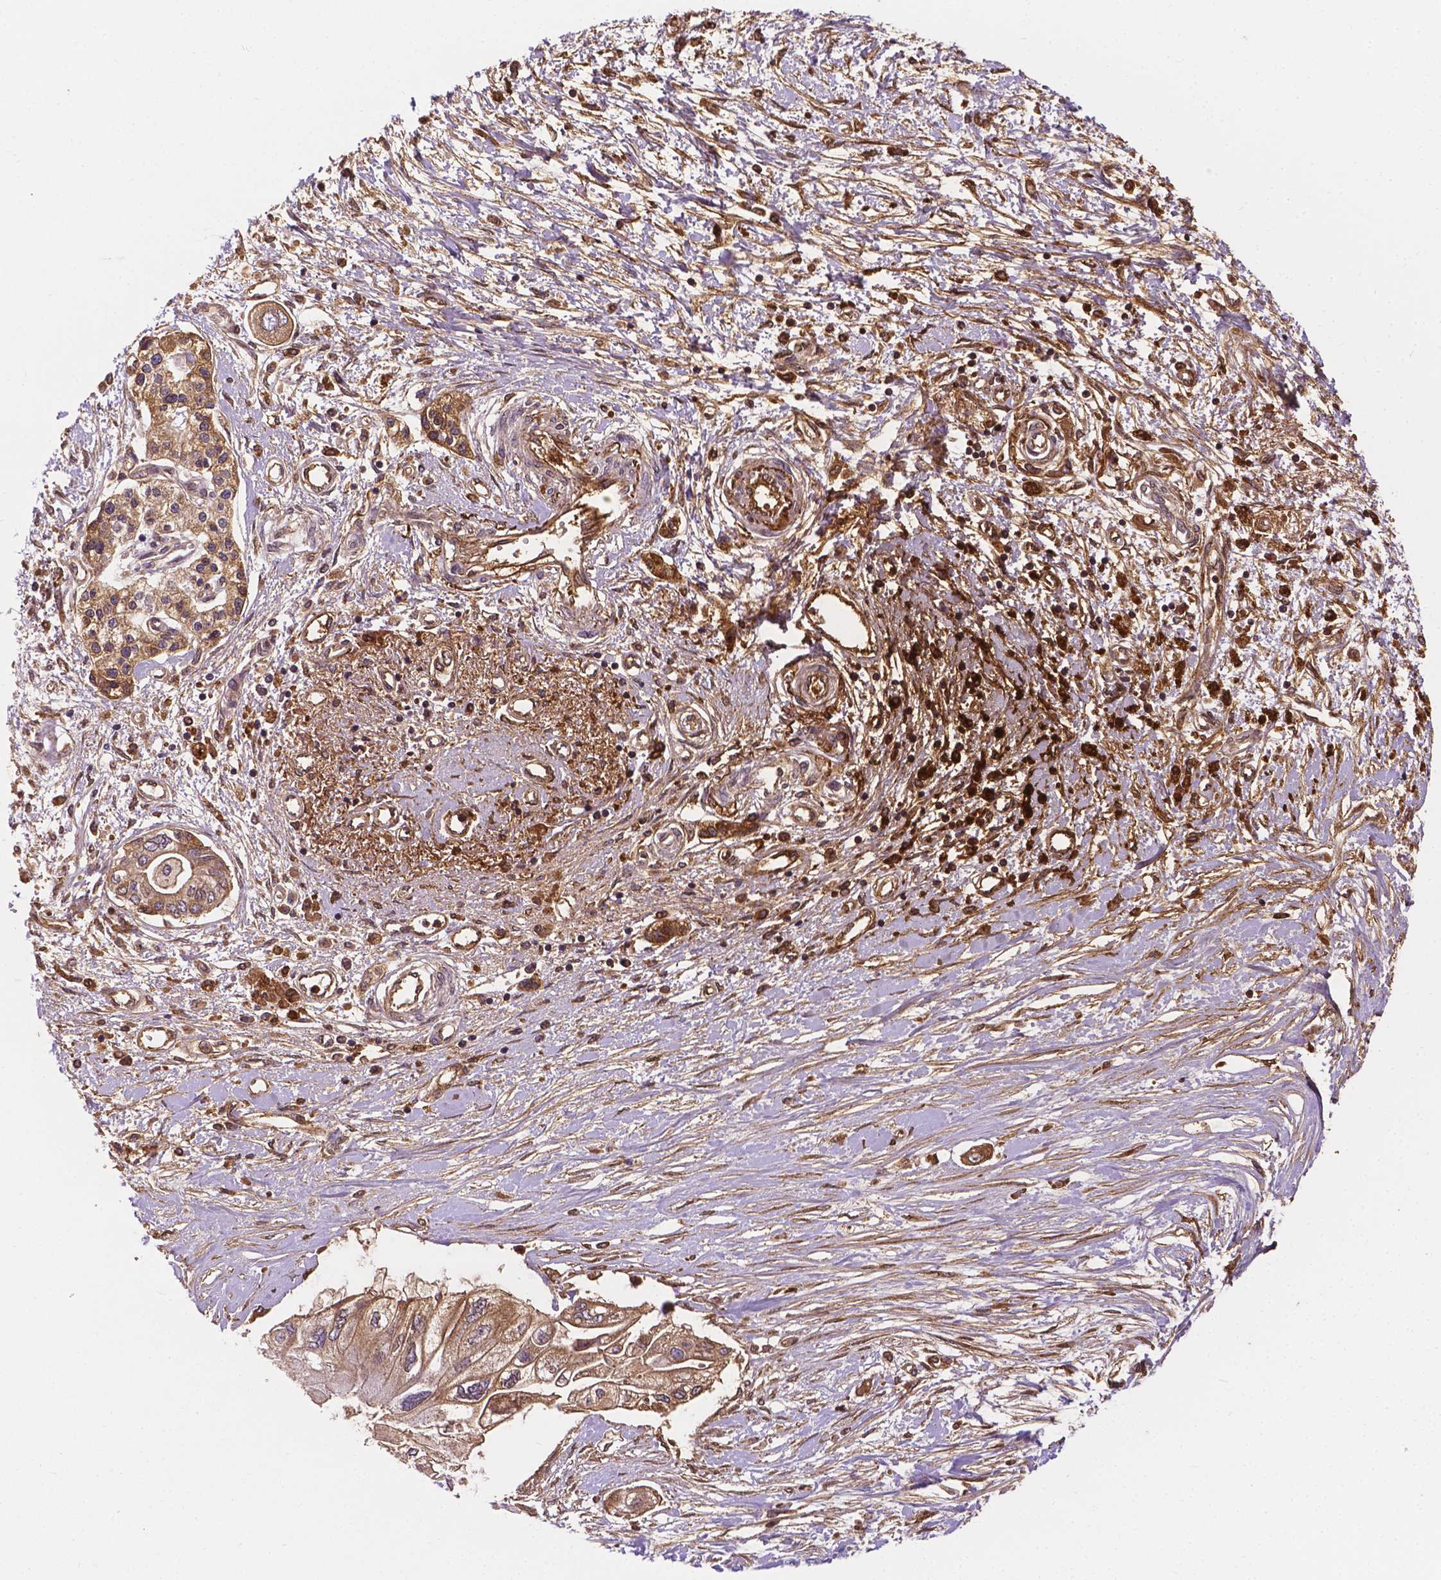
{"staining": {"intensity": "moderate", "quantity": ">75%", "location": "cytoplasmic/membranous"}, "tissue": "pancreatic cancer", "cell_type": "Tumor cells", "image_type": "cancer", "snomed": [{"axis": "morphology", "description": "Adenocarcinoma, NOS"}, {"axis": "topography", "description": "Pancreas"}], "caption": "Immunohistochemical staining of pancreatic adenocarcinoma shows moderate cytoplasmic/membranous protein staining in approximately >75% of tumor cells.", "gene": "APOE", "patient": {"sex": "female", "age": 77}}